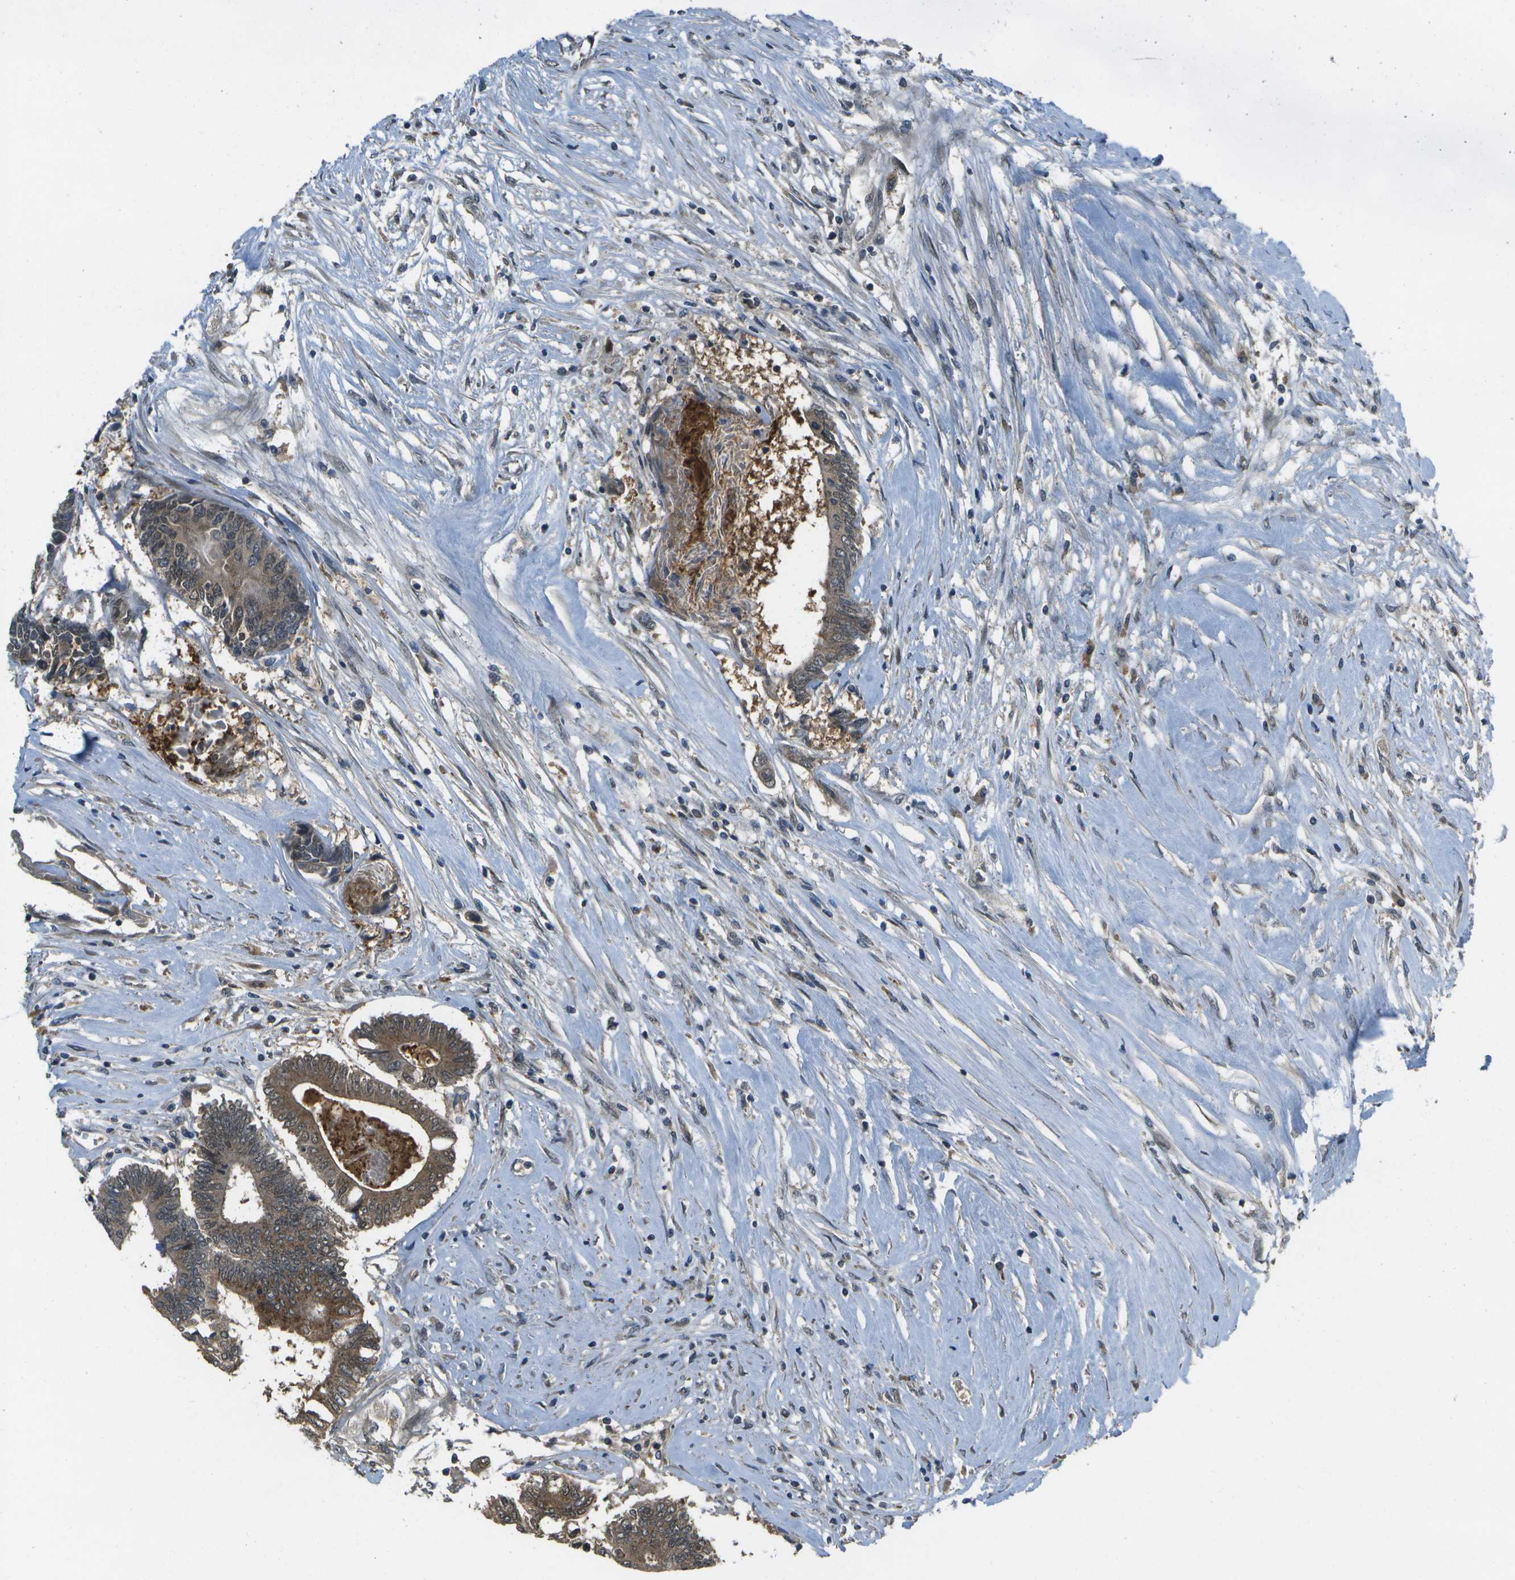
{"staining": {"intensity": "moderate", "quantity": ">75%", "location": "cytoplasmic/membranous,nuclear"}, "tissue": "colorectal cancer", "cell_type": "Tumor cells", "image_type": "cancer", "snomed": [{"axis": "morphology", "description": "Adenocarcinoma, NOS"}, {"axis": "topography", "description": "Rectum"}], "caption": "Adenocarcinoma (colorectal) was stained to show a protein in brown. There is medium levels of moderate cytoplasmic/membranous and nuclear staining in approximately >75% of tumor cells. (IHC, brightfield microscopy, high magnification).", "gene": "GANC", "patient": {"sex": "male", "age": 63}}